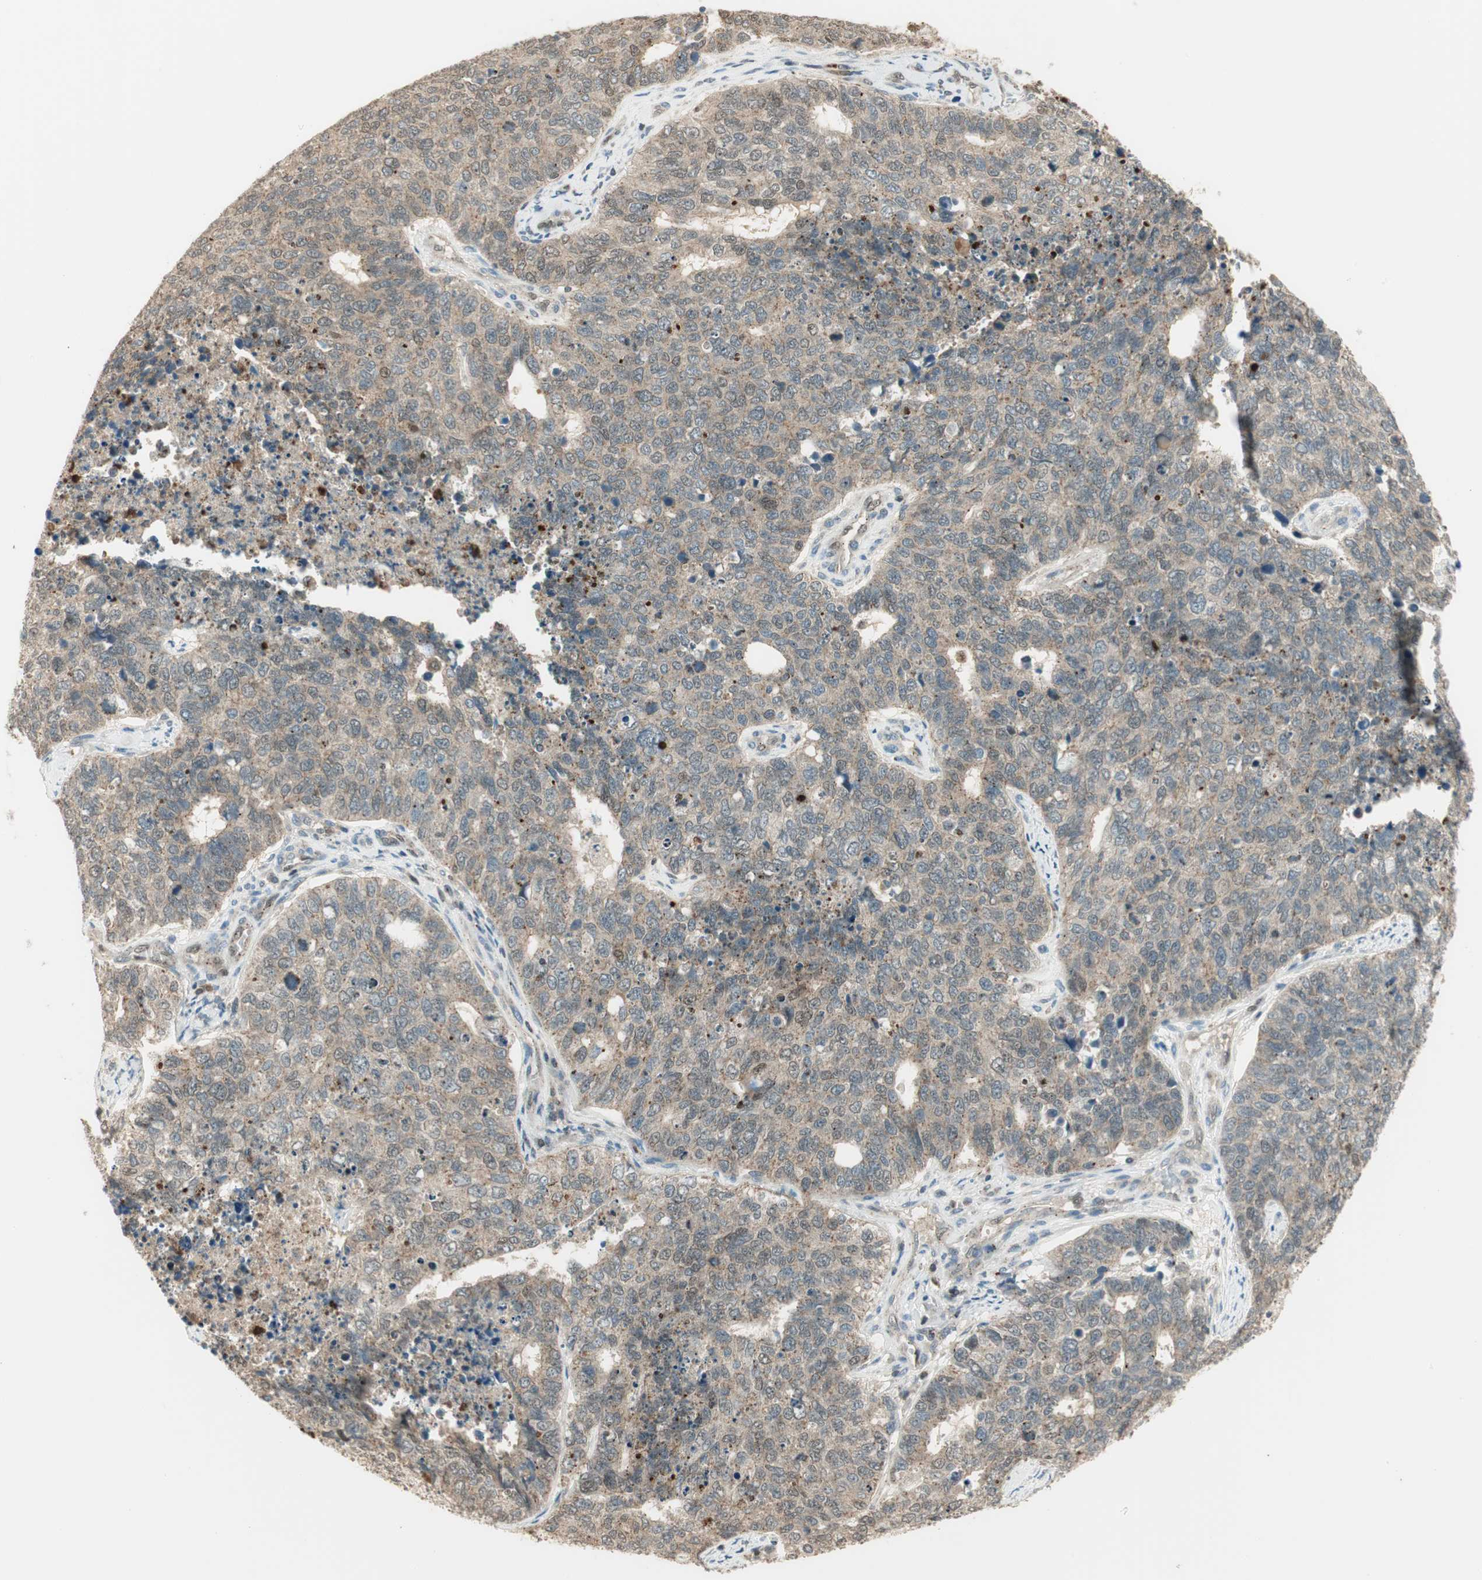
{"staining": {"intensity": "weak", "quantity": "25%-75%", "location": "cytoplasmic/membranous"}, "tissue": "cervical cancer", "cell_type": "Tumor cells", "image_type": "cancer", "snomed": [{"axis": "morphology", "description": "Squamous cell carcinoma, NOS"}, {"axis": "topography", "description": "Cervix"}], "caption": "Human cervical squamous cell carcinoma stained for a protein (brown) shows weak cytoplasmic/membranous positive positivity in about 25%-75% of tumor cells.", "gene": "LTA4H", "patient": {"sex": "female", "age": 63}}